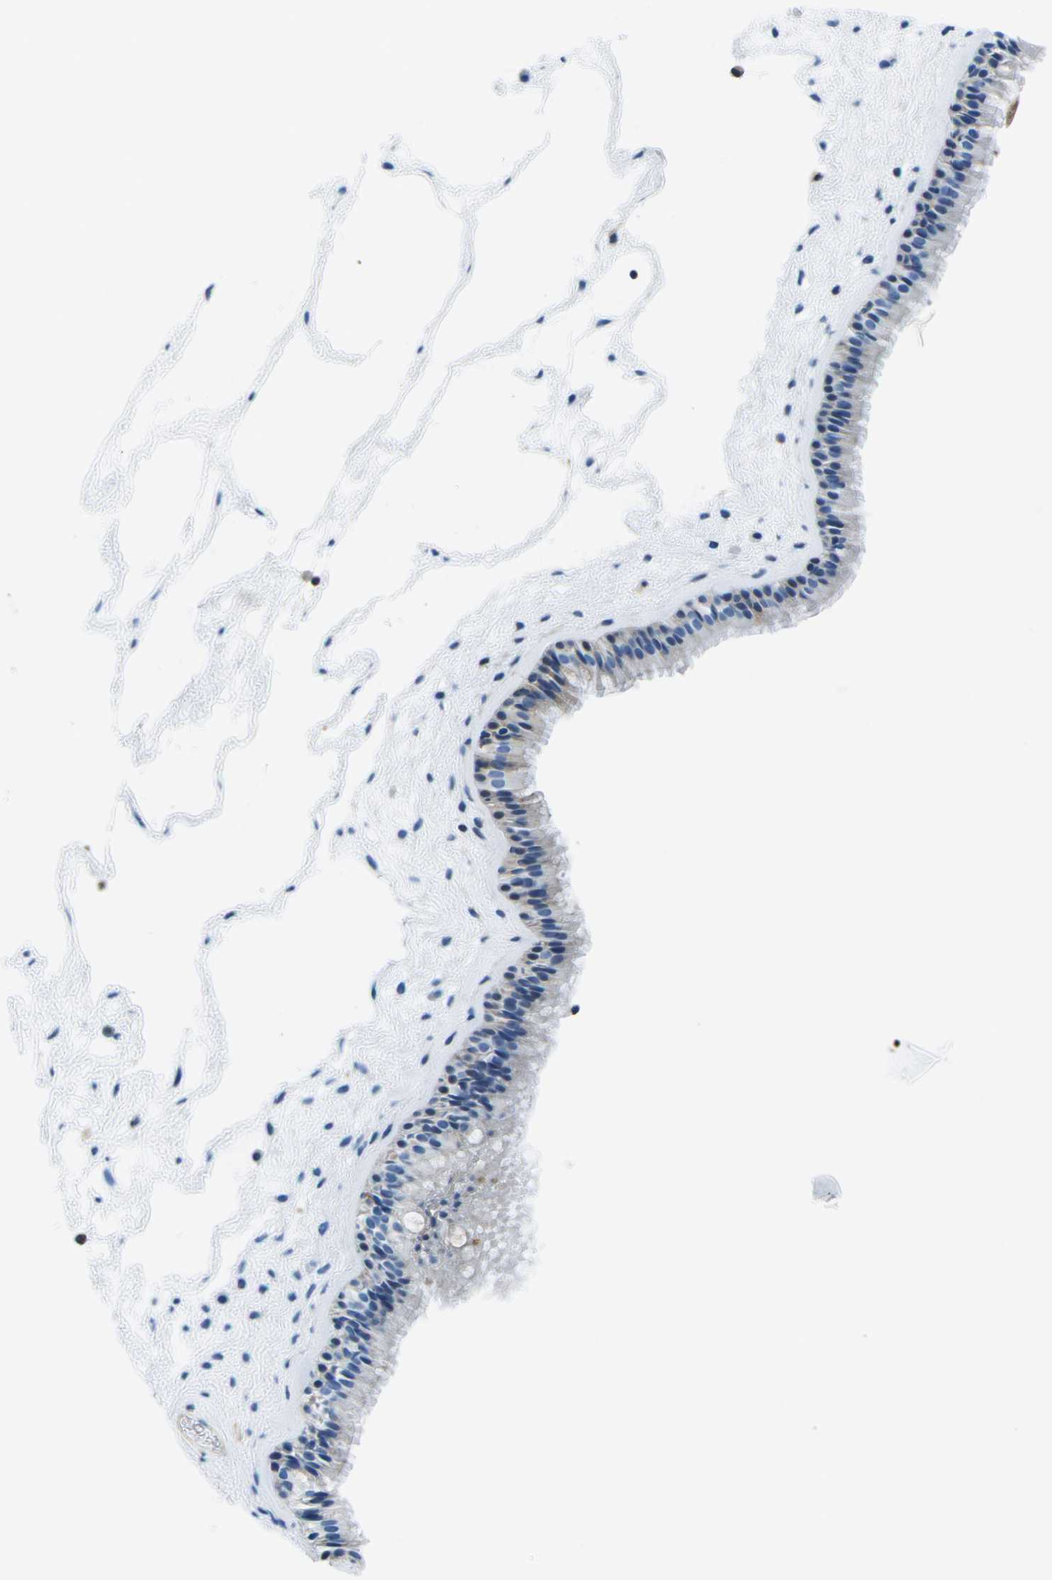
{"staining": {"intensity": "negative", "quantity": "none", "location": "none"}, "tissue": "nasopharynx", "cell_type": "Respiratory epithelial cells", "image_type": "normal", "snomed": [{"axis": "morphology", "description": "Normal tissue, NOS"}, {"axis": "morphology", "description": "Inflammation, NOS"}, {"axis": "topography", "description": "Nasopharynx"}], "caption": "The histopathology image shows no significant staining in respiratory epithelial cells of nasopharynx. (Immunohistochemistry, brightfield microscopy, high magnification).", "gene": "SOCS4", "patient": {"sex": "male", "age": 48}}